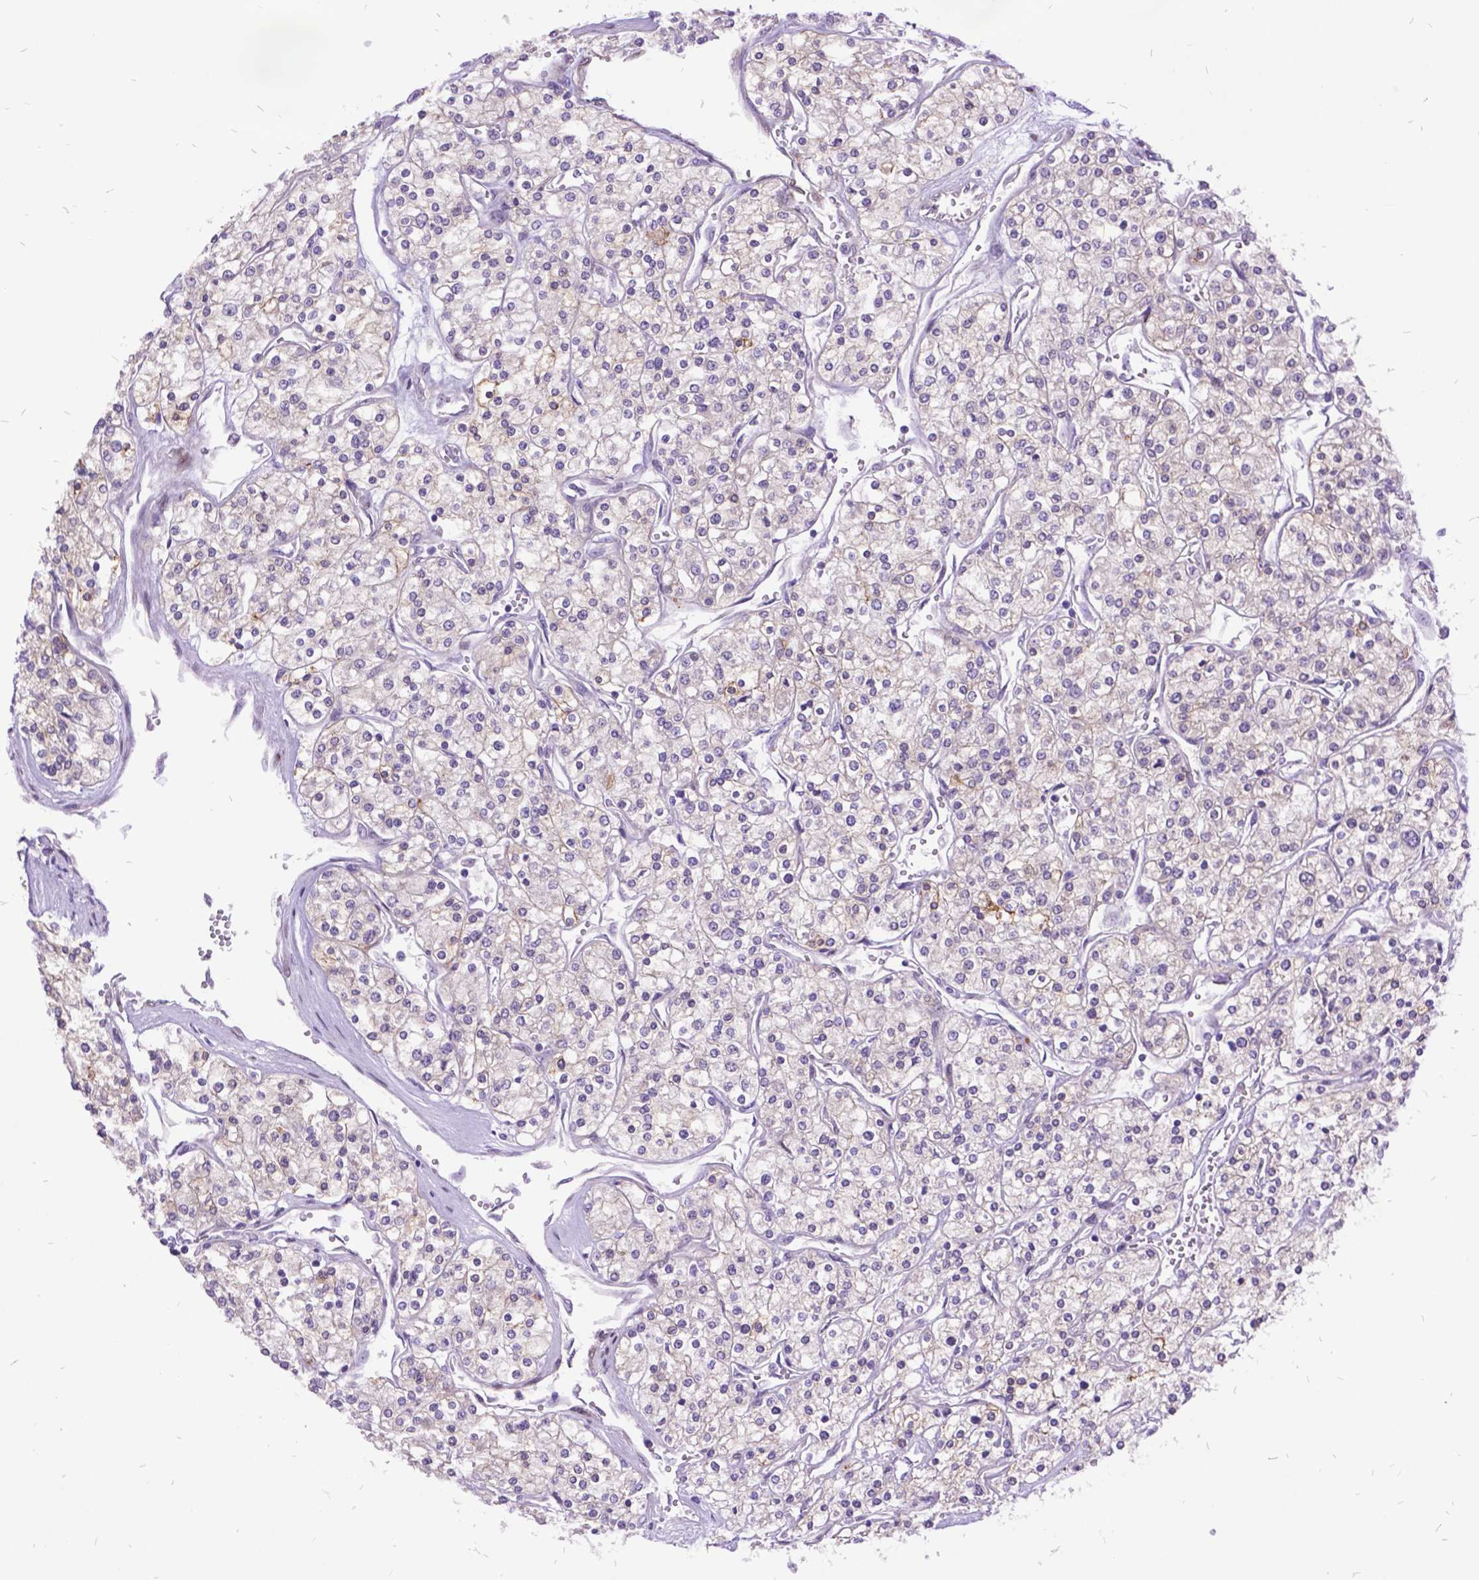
{"staining": {"intensity": "negative", "quantity": "none", "location": "none"}, "tissue": "renal cancer", "cell_type": "Tumor cells", "image_type": "cancer", "snomed": [{"axis": "morphology", "description": "Adenocarcinoma, NOS"}, {"axis": "topography", "description": "Kidney"}], "caption": "The immunohistochemistry (IHC) image has no significant positivity in tumor cells of renal adenocarcinoma tissue.", "gene": "GRB7", "patient": {"sex": "male", "age": 80}}